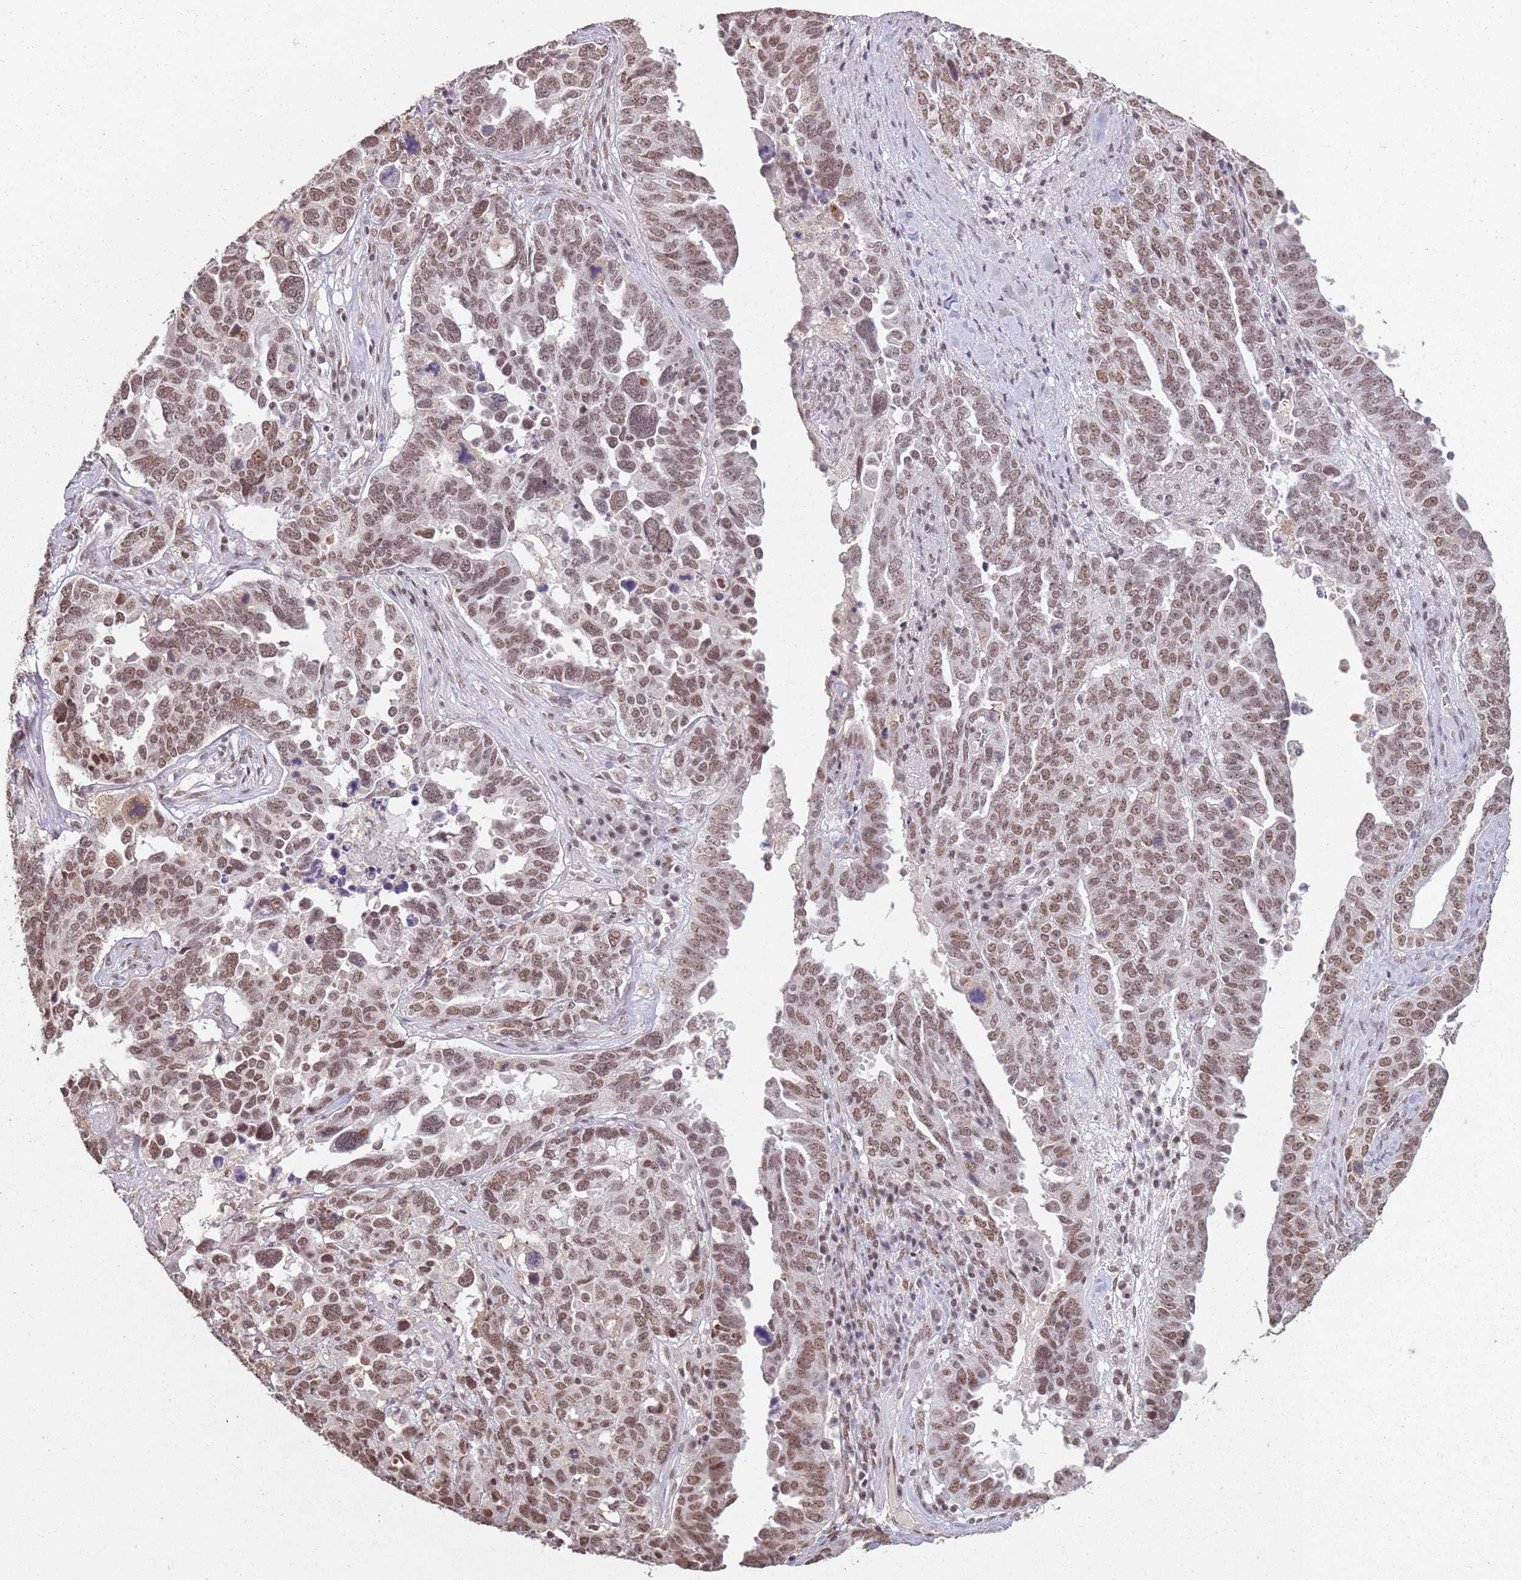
{"staining": {"intensity": "moderate", "quantity": ">75%", "location": "nuclear"}, "tissue": "ovarian cancer", "cell_type": "Tumor cells", "image_type": "cancer", "snomed": [{"axis": "morphology", "description": "Carcinoma, endometroid"}, {"axis": "topography", "description": "Ovary"}], "caption": "Protein positivity by immunohistochemistry exhibits moderate nuclear expression in approximately >75% of tumor cells in ovarian cancer. The protein is shown in brown color, while the nuclei are stained blue.", "gene": "ARL14EP", "patient": {"sex": "female", "age": 62}}